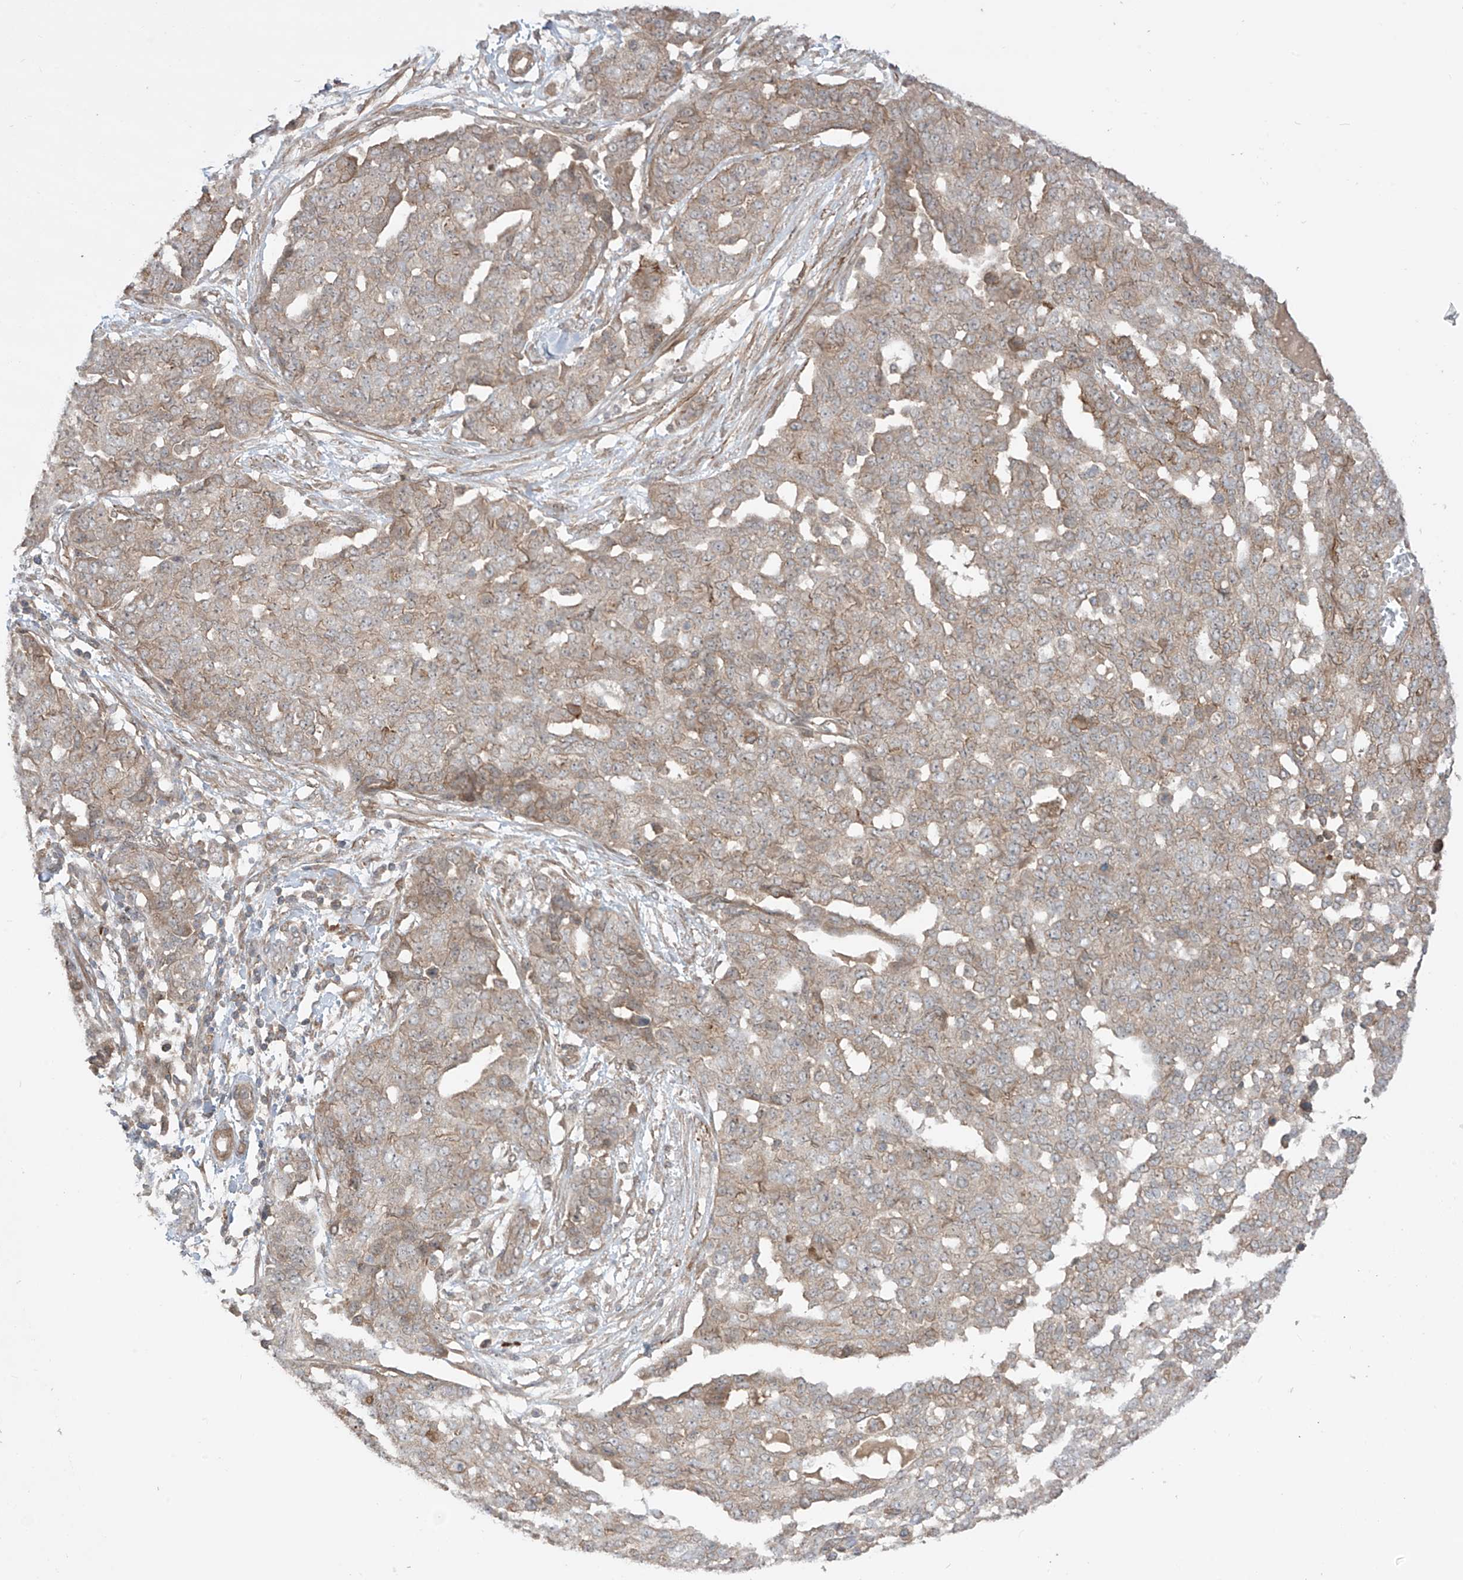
{"staining": {"intensity": "weak", "quantity": ">75%", "location": "cytoplasmic/membranous"}, "tissue": "ovarian cancer", "cell_type": "Tumor cells", "image_type": "cancer", "snomed": [{"axis": "morphology", "description": "Cystadenocarcinoma, serous, NOS"}, {"axis": "topography", "description": "Soft tissue"}, {"axis": "topography", "description": "Ovary"}], "caption": "Ovarian serous cystadenocarcinoma stained with a brown dye shows weak cytoplasmic/membranous positive expression in about >75% of tumor cells.", "gene": "LRRC74A", "patient": {"sex": "female", "age": 57}}